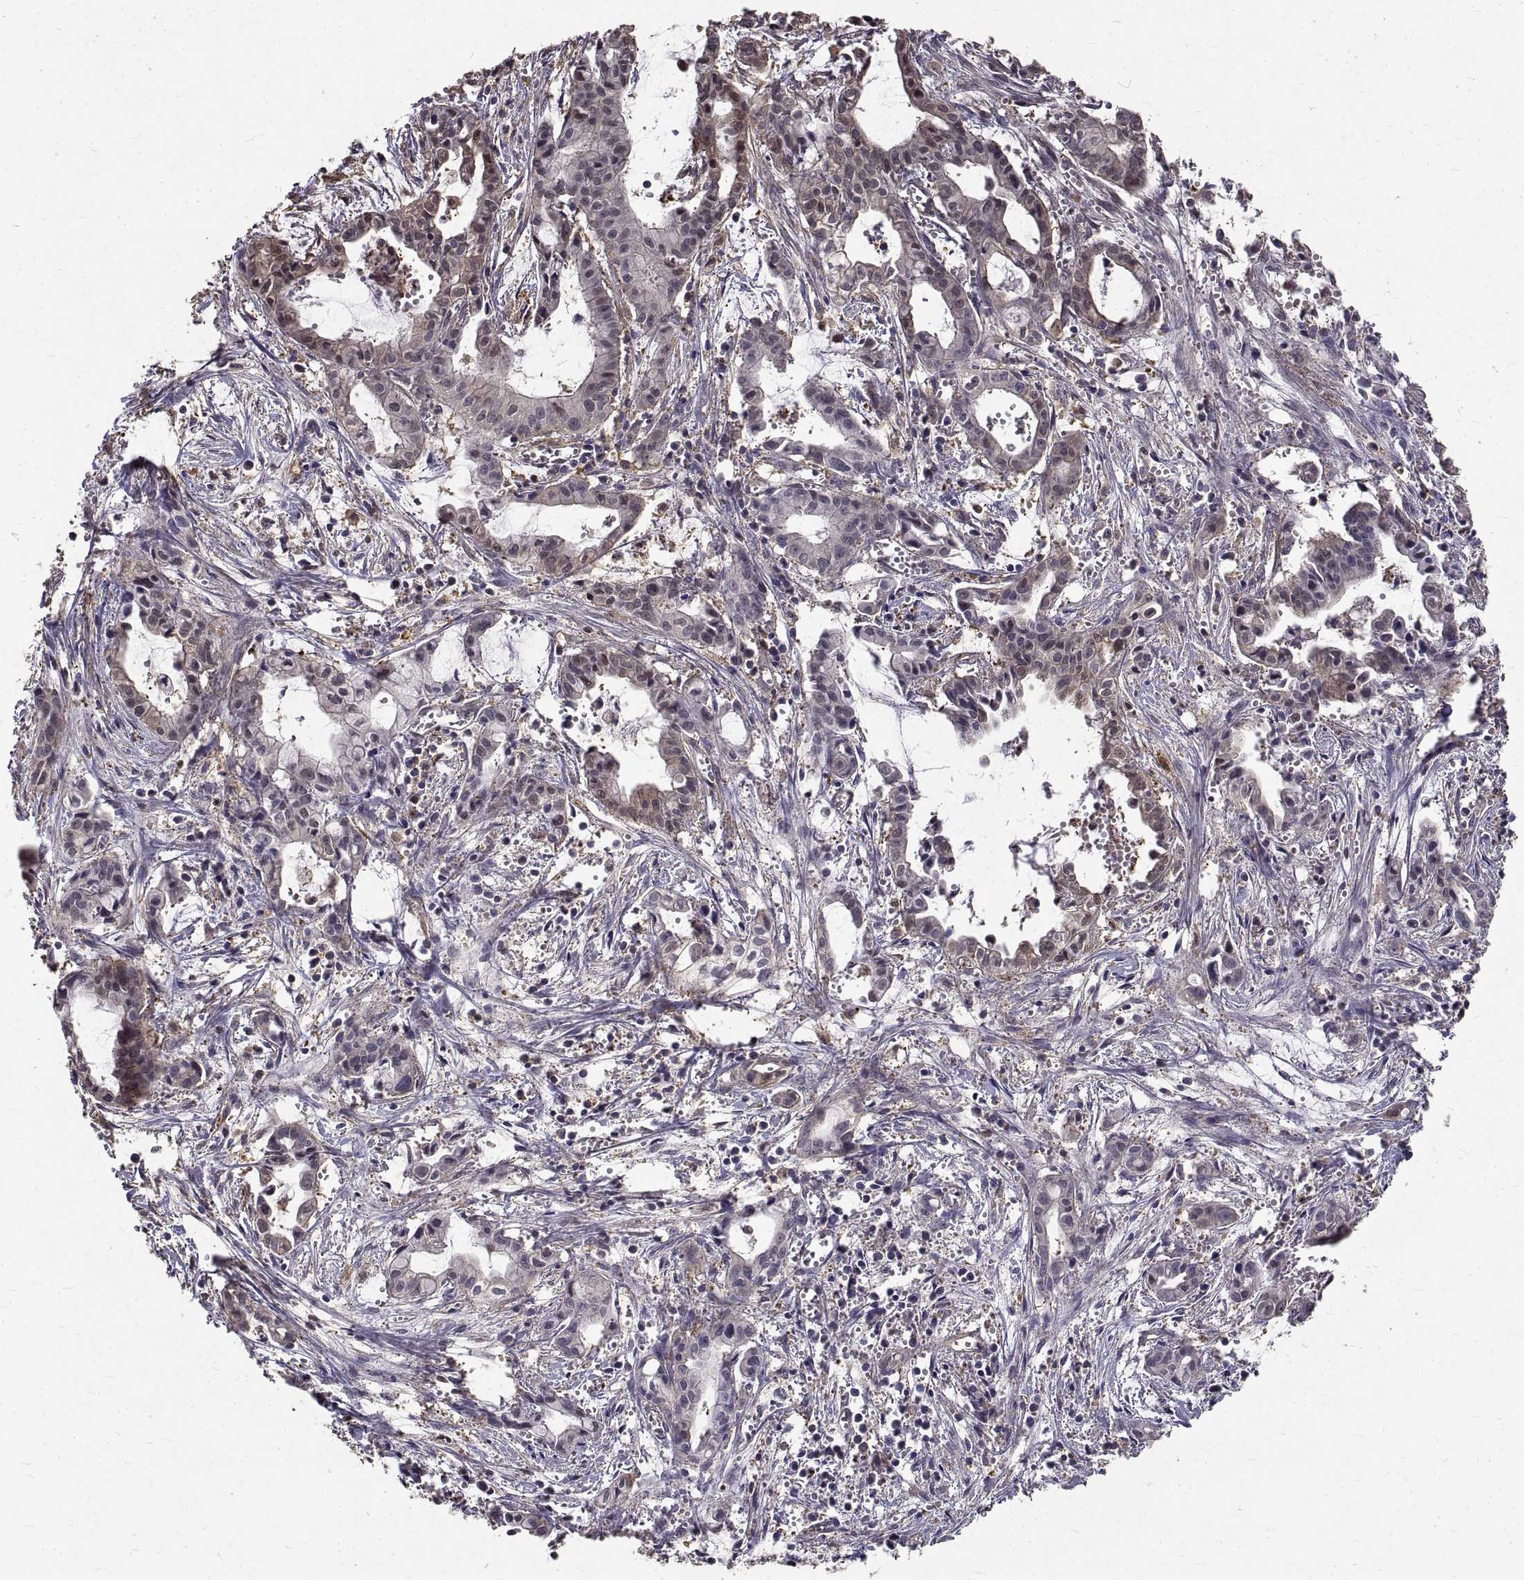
{"staining": {"intensity": "negative", "quantity": "none", "location": "none"}, "tissue": "pancreatic cancer", "cell_type": "Tumor cells", "image_type": "cancer", "snomed": [{"axis": "morphology", "description": "Adenocarcinoma, NOS"}, {"axis": "topography", "description": "Pancreas"}], "caption": "An image of pancreatic cancer (adenocarcinoma) stained for a protein exhibits no brown staining in tumor cells.", "gene": "PEA15", "patient": {"sex": "male", "age": 48}}